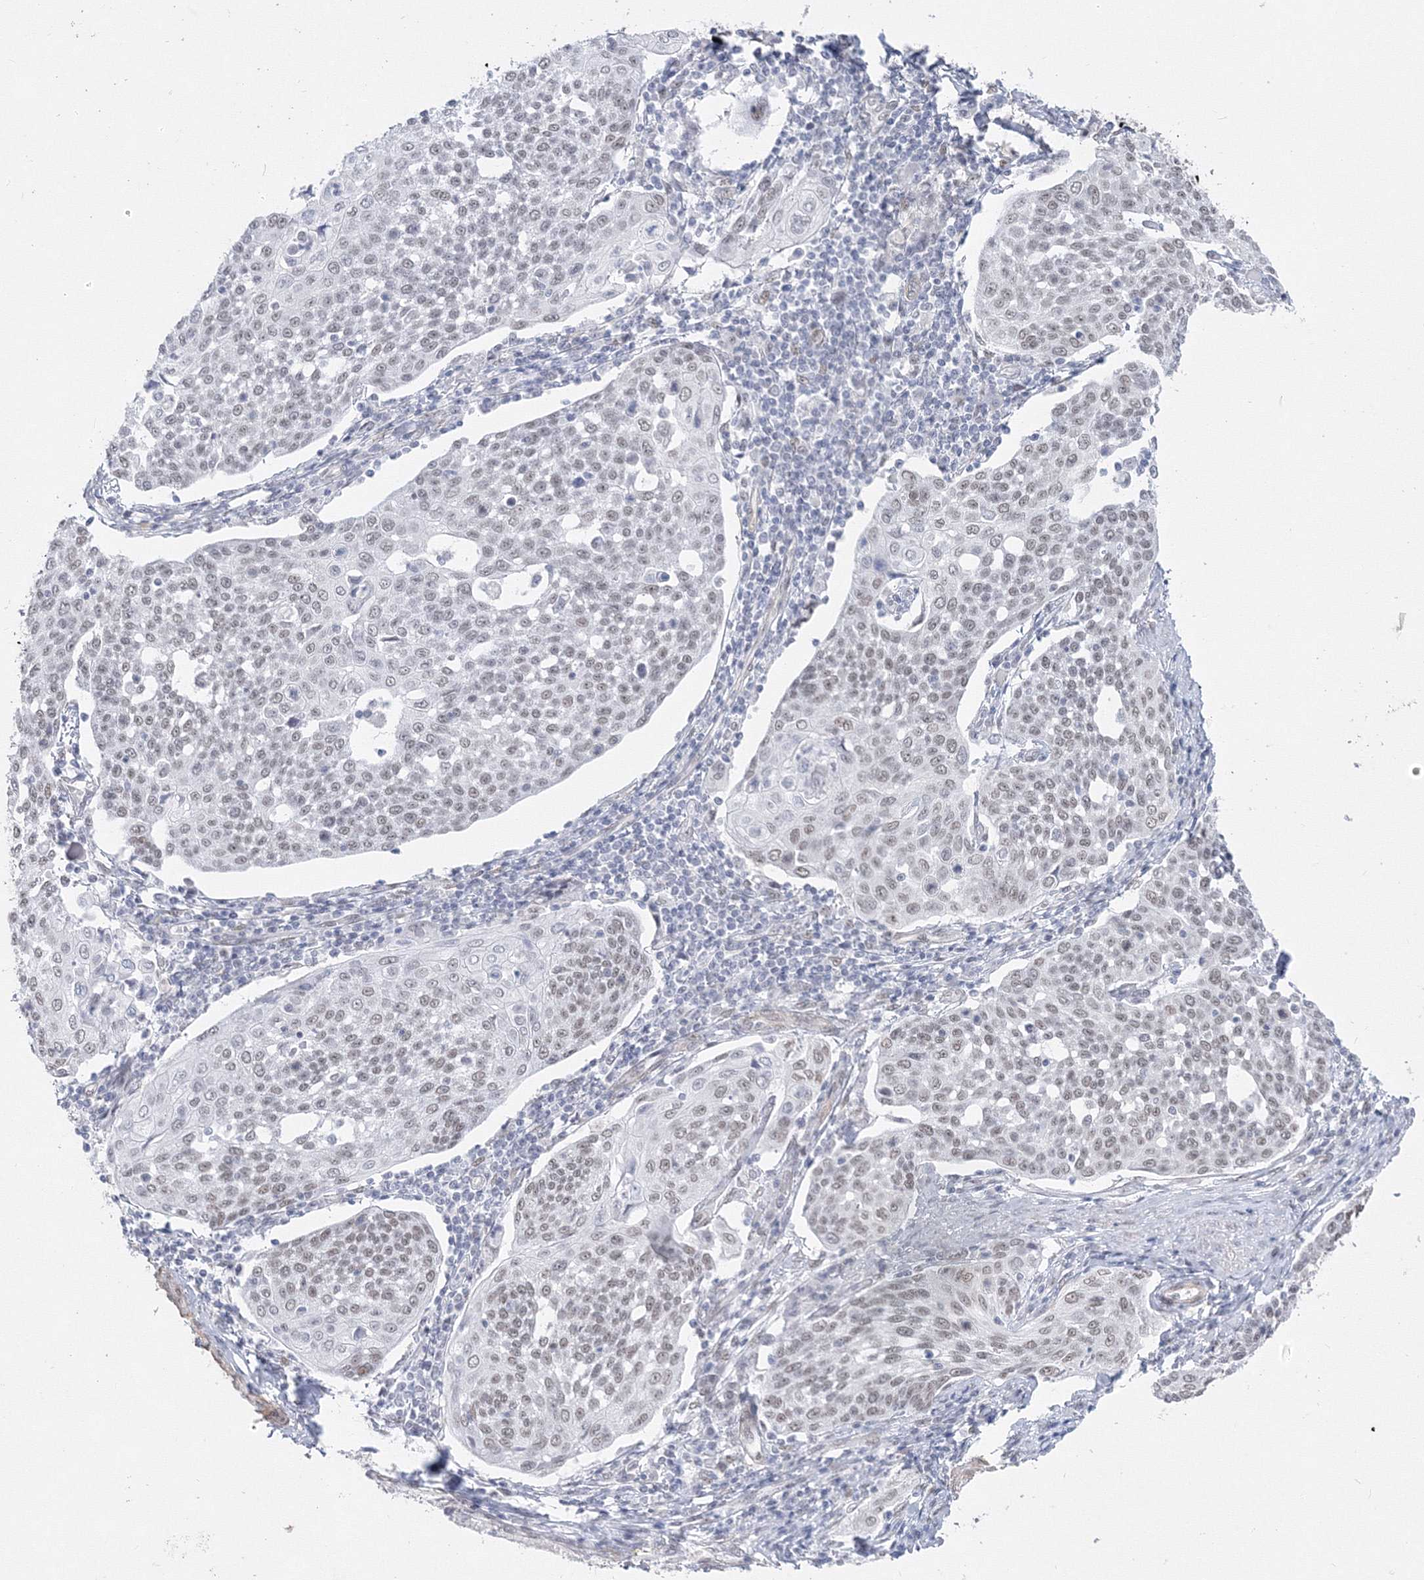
{"staining": {"intensity": "negative", "quantity": "none", "location": "none"}, "tissue": "cervical cancer", "cell_type": "Tumor cells", "image_type": "cancer", "snomed": [{"axis": "morphology", "description": "Squamous cell carcinoma, NOS"}, {"axis": "topography", "description": "Cervix"}], "caption": "An image of squamous cell carcinoma (cervical) stained for a protein demonstrates no brown staining in tumor cells.", "gene": "ZNF638", "patient": {"sex": "female", "age": 34}}